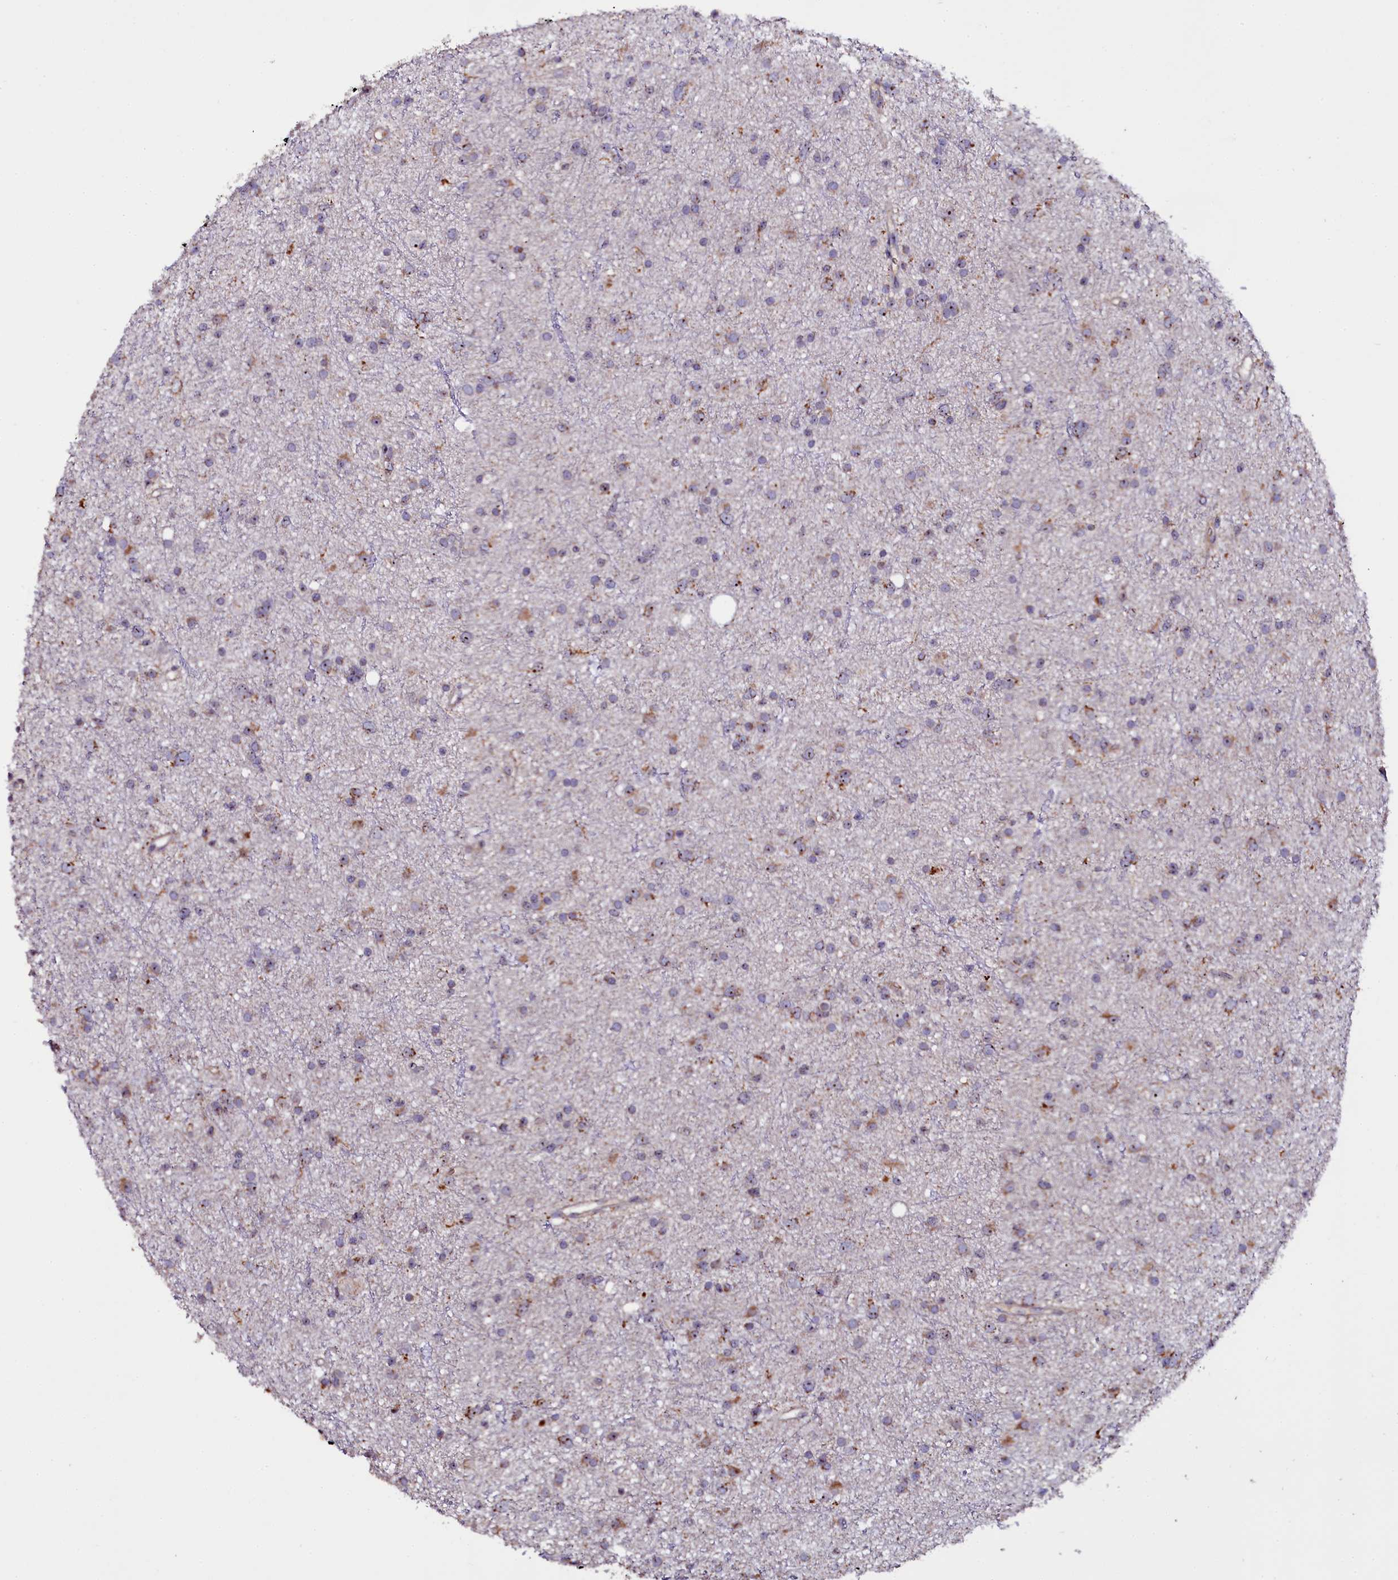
{"staining": {"intensity": "moderate", "quantity": "25%-75%", "location": "cytoplasmic/membranous"}, "tissue": "glioma", "cell_type": "Tumor cells", "image_type": "cancer", "snomed": [{"axis": "morphology", "description": "Glioma, malignant, Low grade"}, {"axis": "topography", "description": "Cerebral cortex"}], "caption": "DAB immunohistochemical staining of glioma displays moderate cytoplasmic/membranous protein staining in approximately 25%-75% of tumor cells. (DAB IHC, brown staining for protein, blue staining for nuclei).", "gene": "NAA80", "patient": {"sex": "female", "age": 39}}